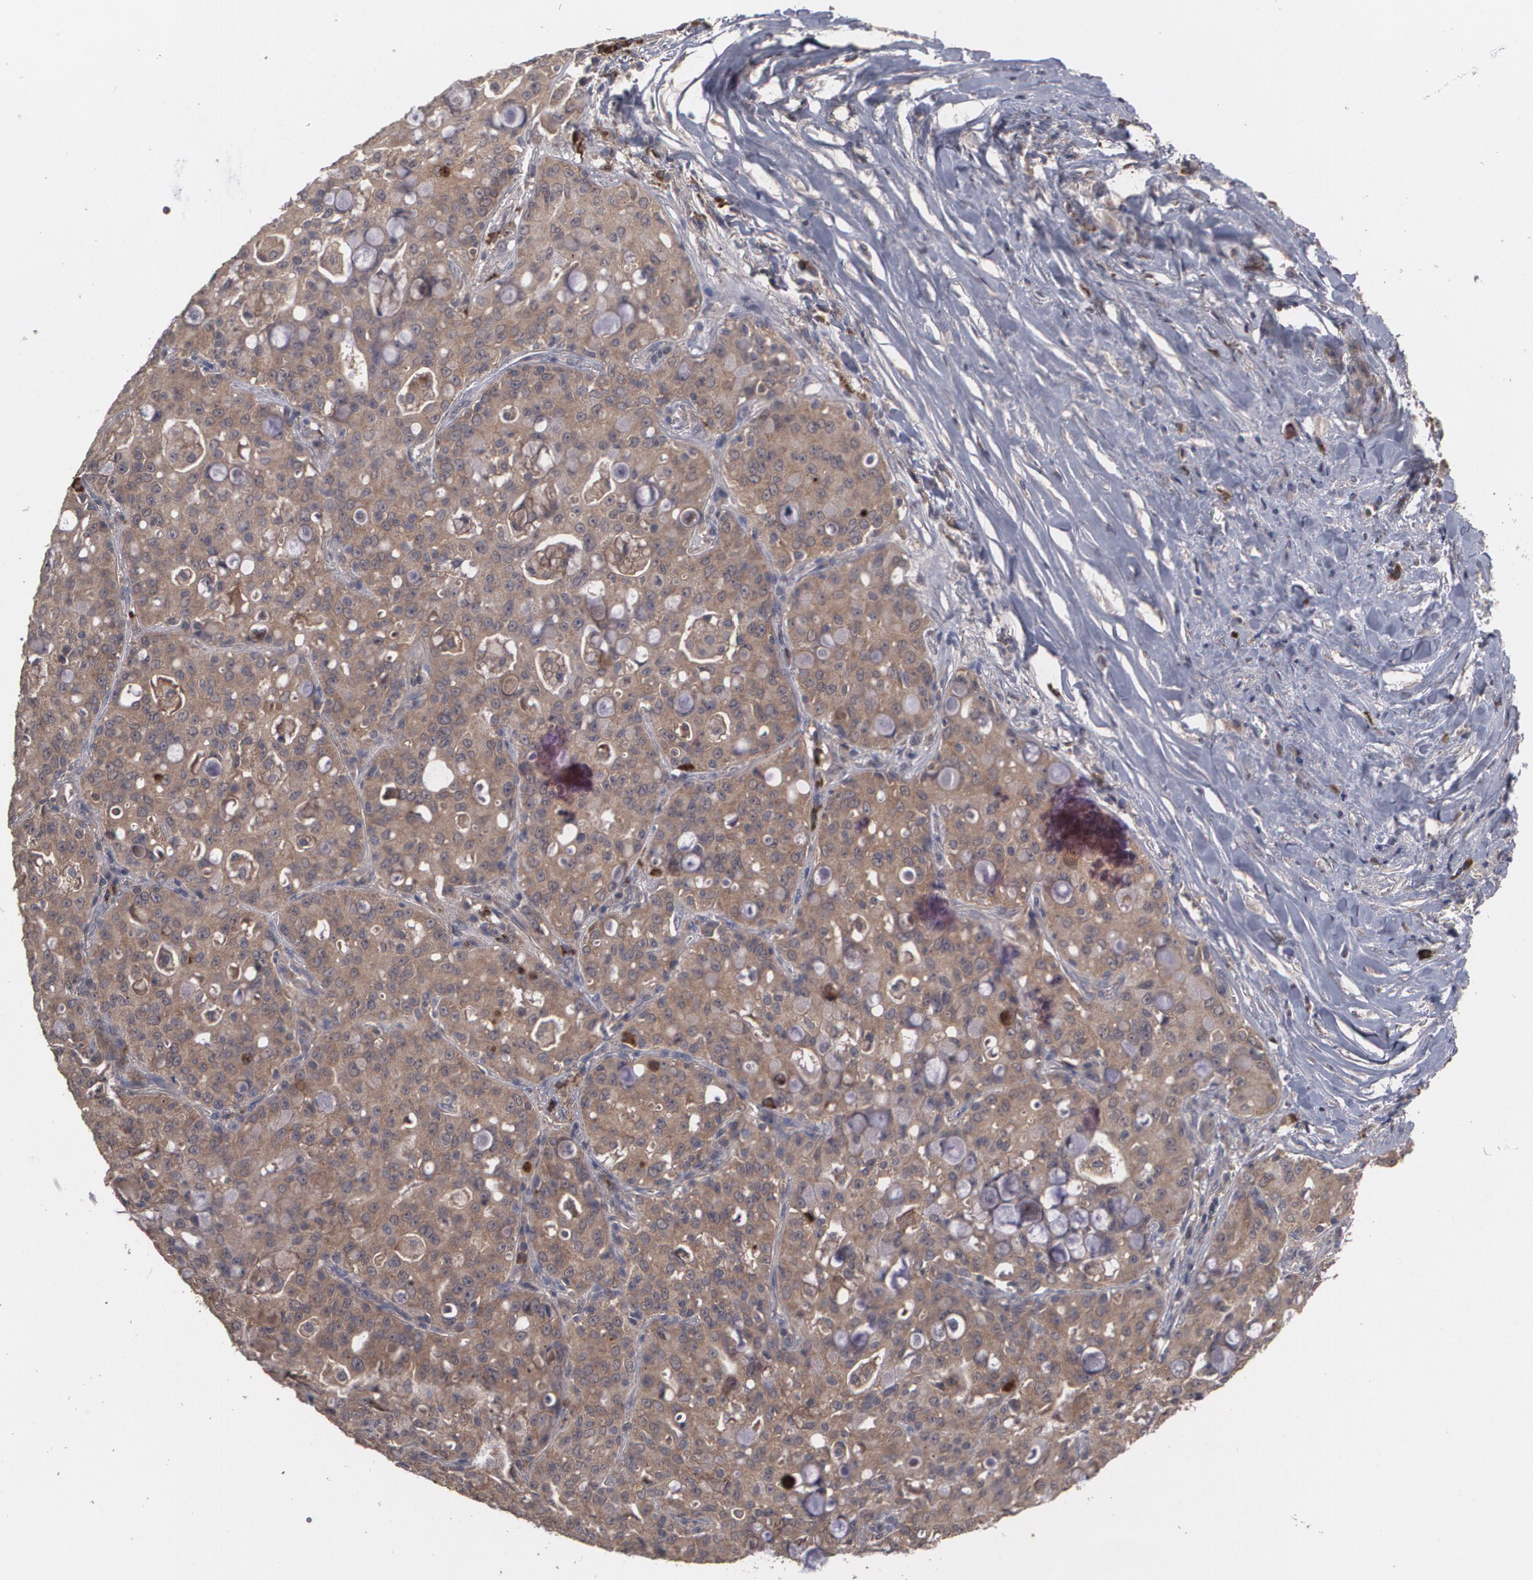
{"staining": {"intensity": "moderate", "quantity": ">75%", "location": "cytoplasmic/membranous"}, "tissue": "lung cancer", "cell_type": "Tumor cells", "image_type": "cancer", "snomed": [{"axis": "morphology", "description": "Adenocarcinoma, NOS"}, {"axis": "topography", "description": "Lung"}], "caption": "Adenocarcinoma (lung) stained with DAB (3,3'-diaminobenzidine) immunohistochemistry reveals medium levels of moderate cytoplasmic/membranous positivity in approximately >75% of tumor cells.", "gene": "ARF6", "patient": {"sex": "female", "age": 44}}